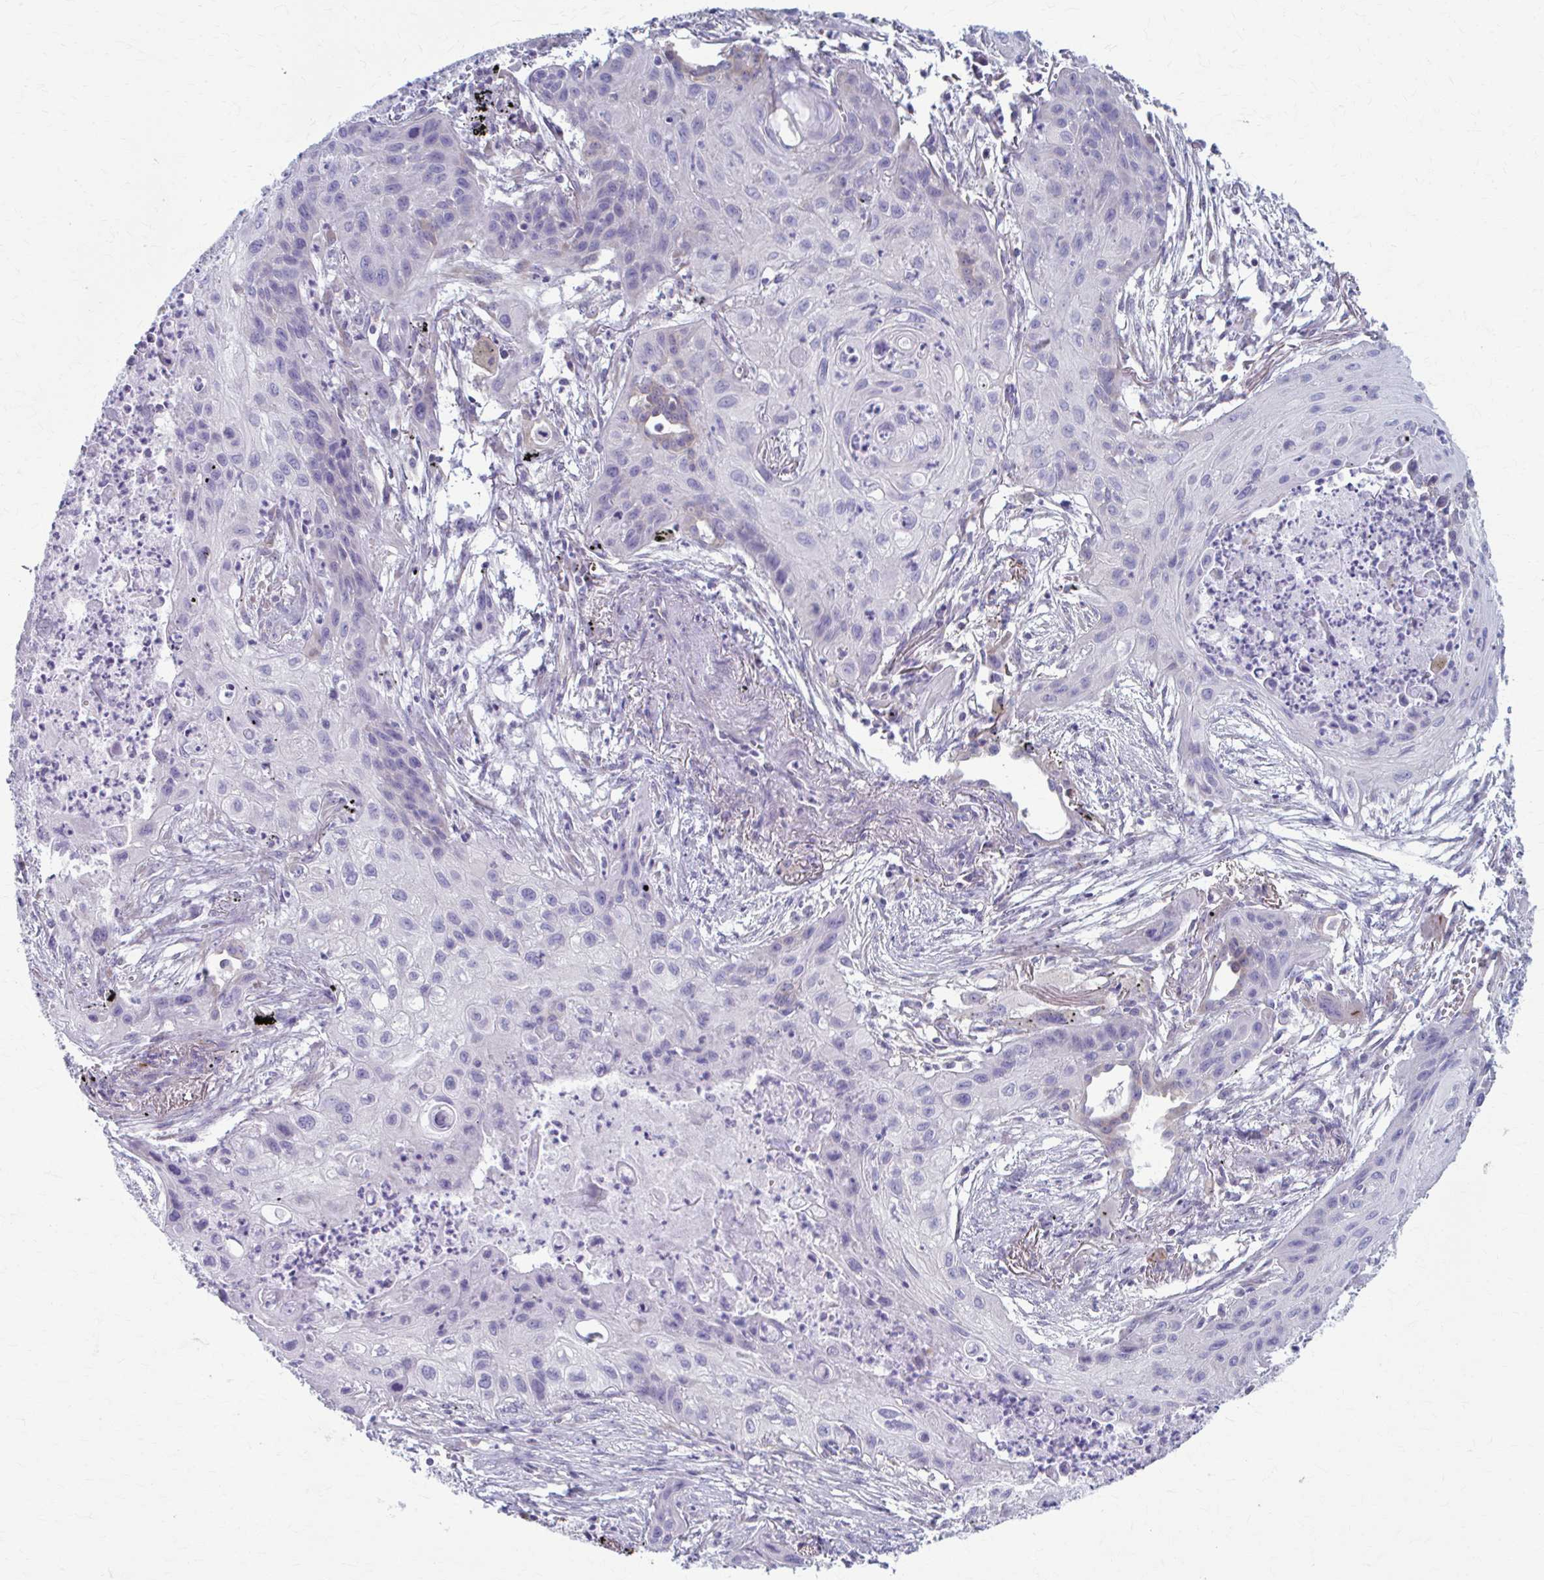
{"staining": {"intensity": "negative", "quantity": "none", "location": "none"}, "tissue": "lung cancer", "cell_type": "Tumor cells", "image_type": "cancer", "snomed": [{"axis": "morphology", "description": "Squamous cell carcinoma, NOS"}, {"axis": "topography", "description": "Lung"}], "caption": "Immunohistochemistry (IHC) of human lung cancer (squamous cell carcinoma) shows no expression in tumor cells.", "gene": "PRKRA", "patient": {"sex": "male", "age": 71}}